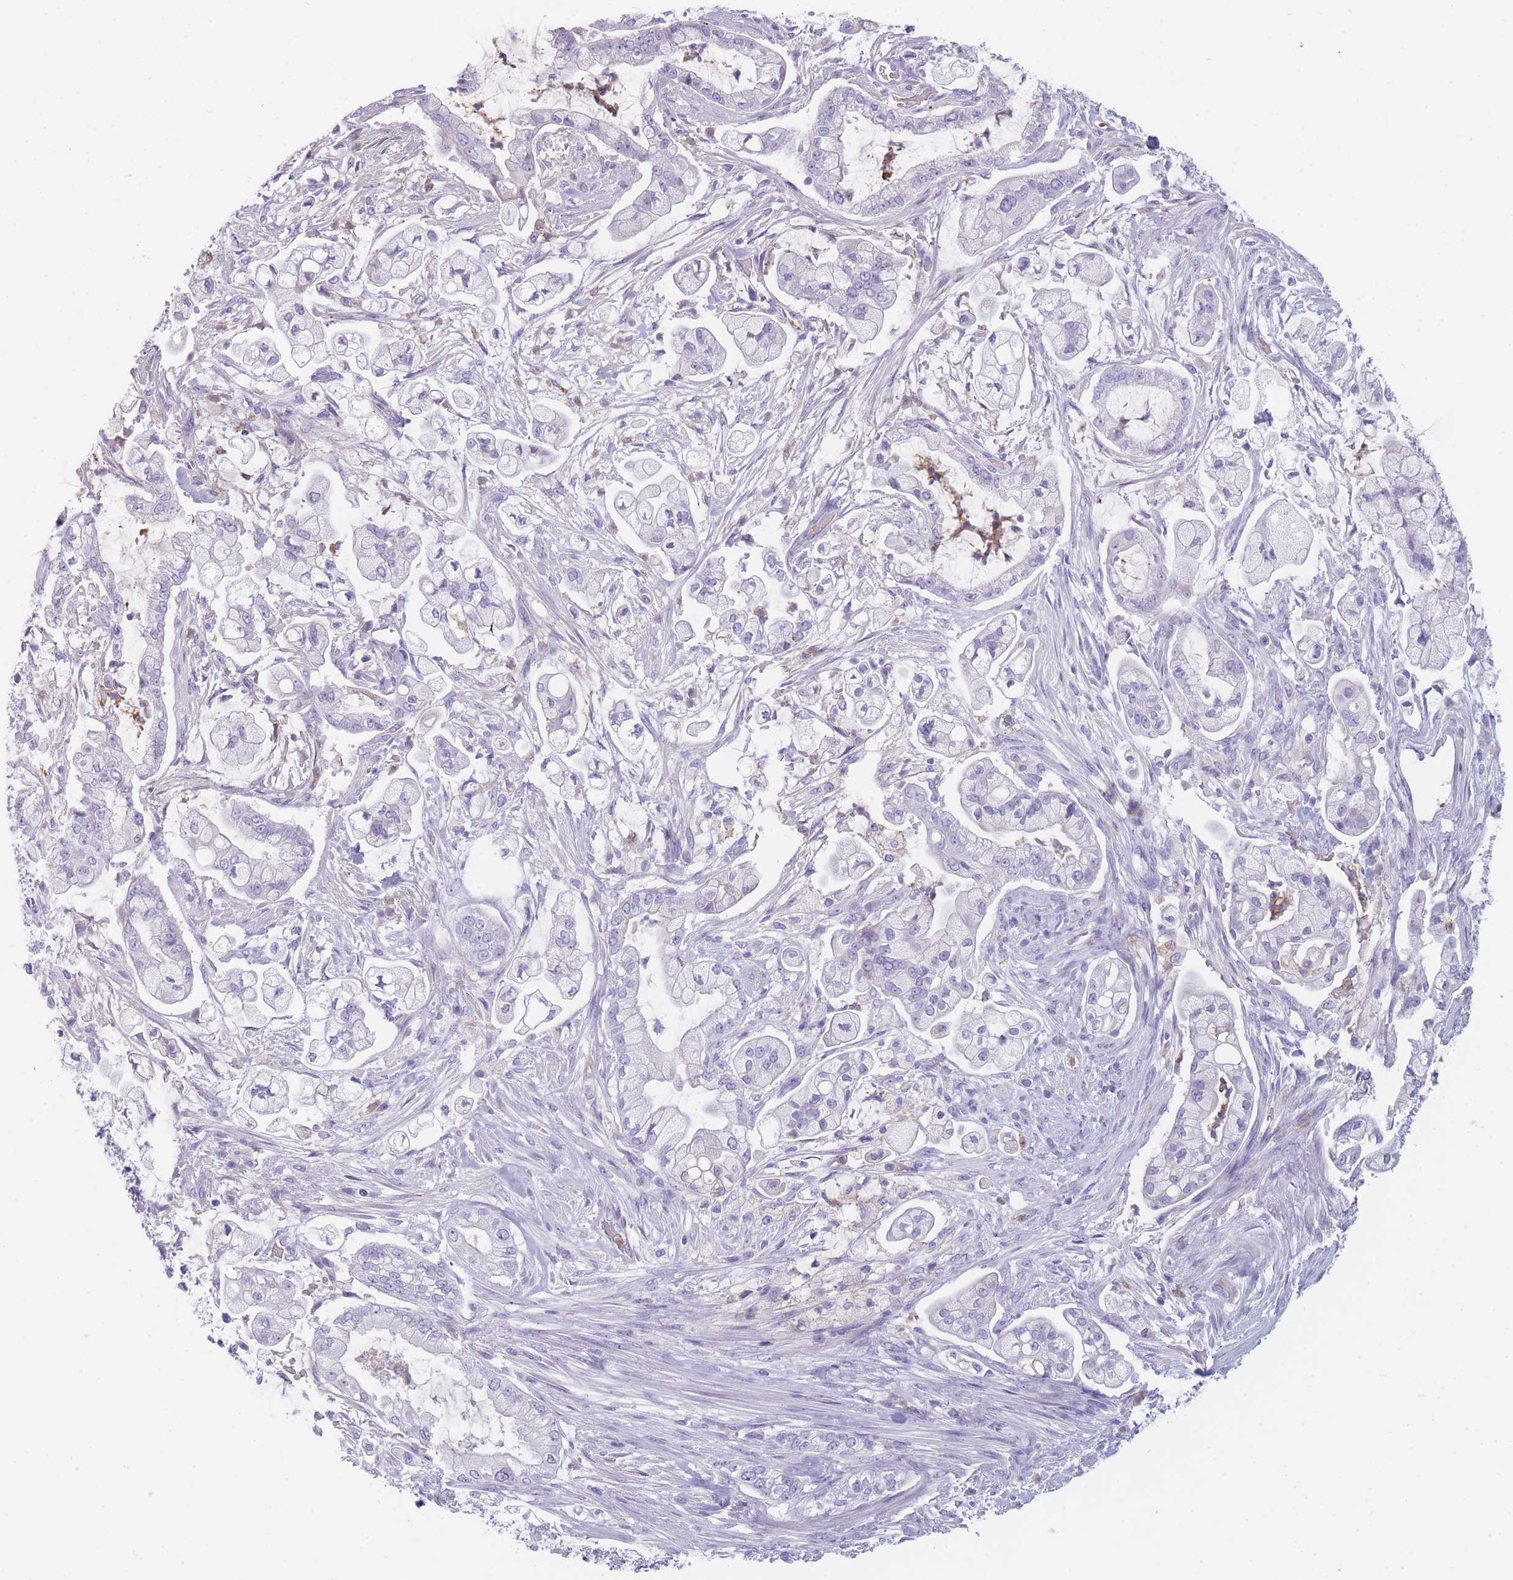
{"staining": {"intensity": "negative", "quantity": "none", "location": "none"}, "tissue": "pancreatic cancer", "cell_type": "Tumor cells", "image_type": "cancer", "snomed": [{"axis": "morphology", "description": "Adenocarcinoma, NOS"}, {"axis": "topography", "description": "Pancreas"}], "caption": "DAB immunohistochemical staining of human pancreatic cancer (adenocarcinoma) exhibits no significant positivity in tumor cells.", "gene": "CR1L", "patient": {"sex": "female", "age": 69}}